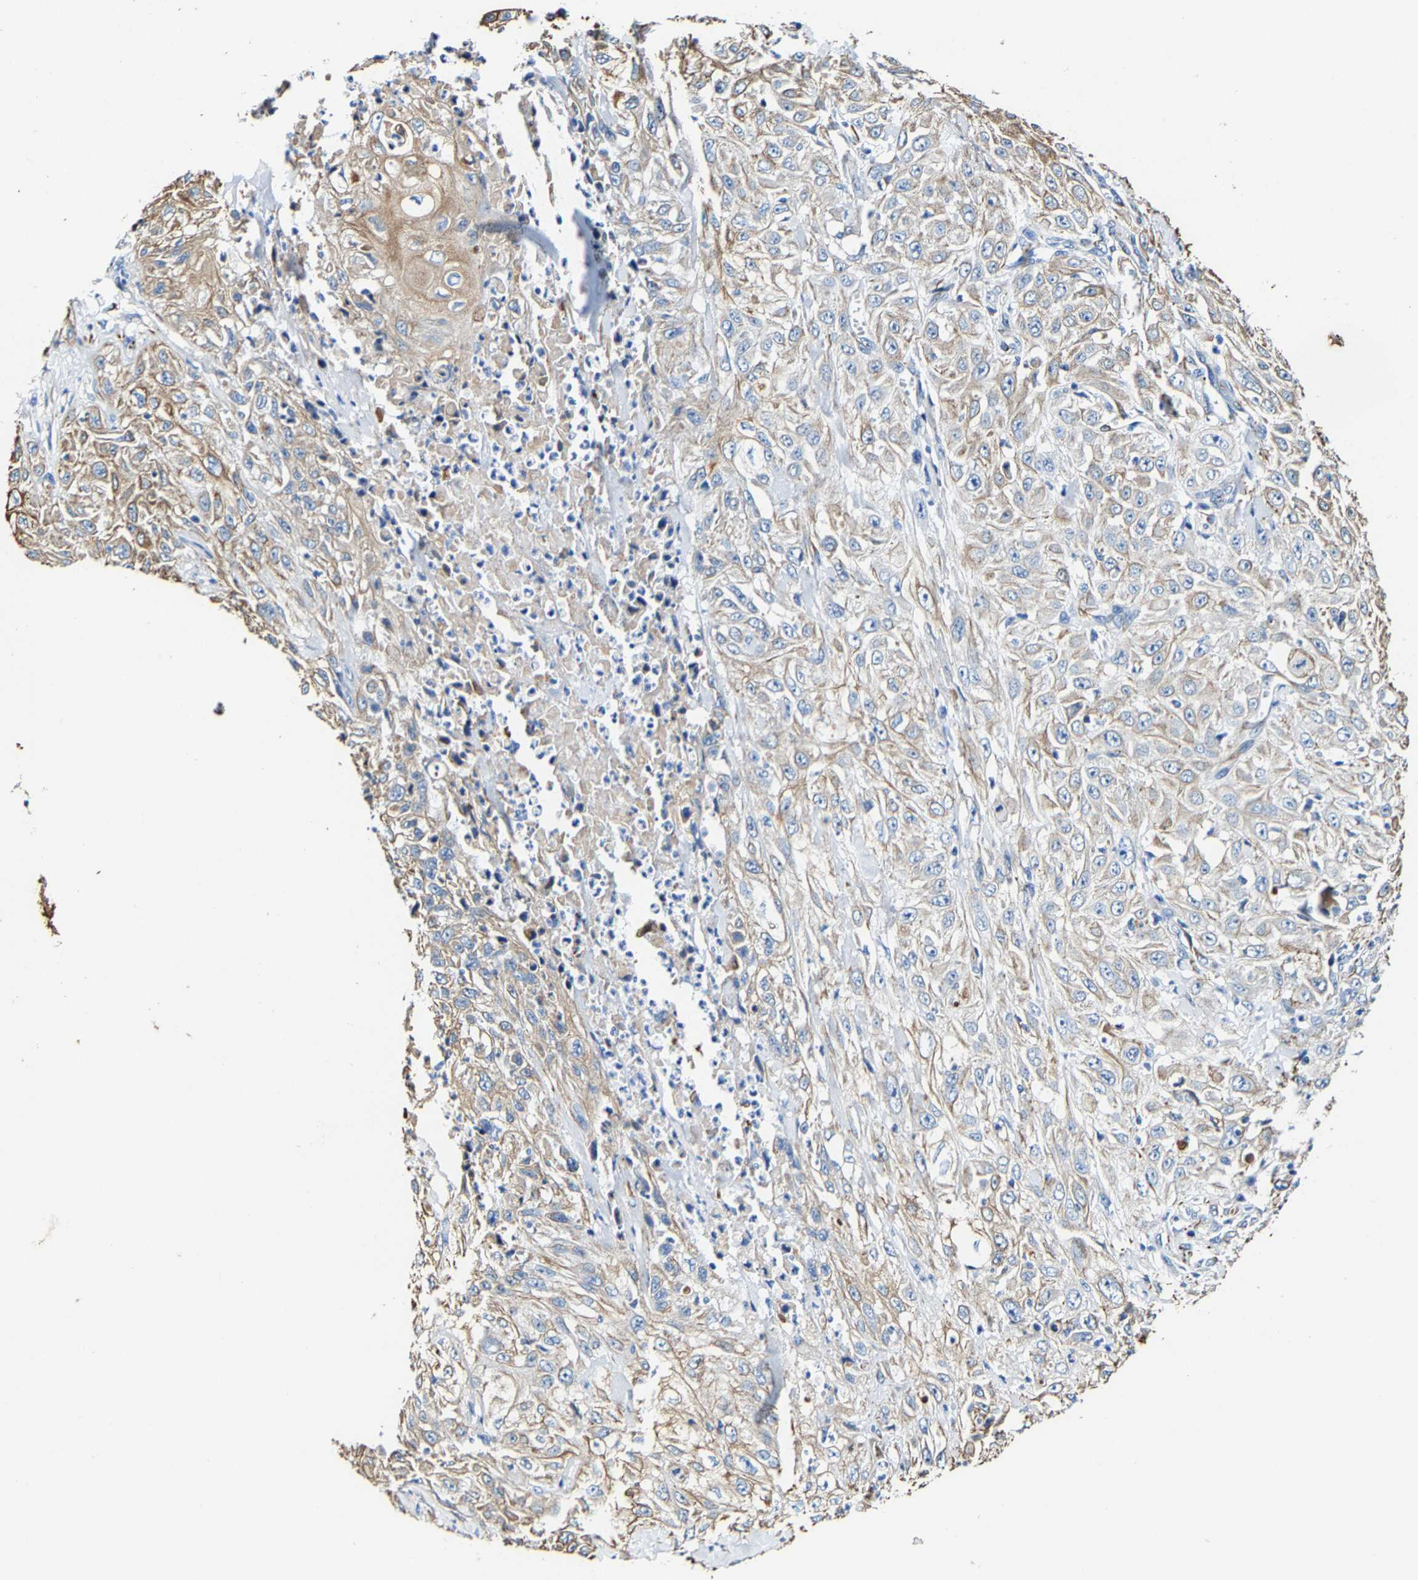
{"staining": {"intensity": "weak", "quantity": ">75%", "location": "cytoplasmic/membranous"}, "tissue": "skin cancer", "cell_type": "Tumor cells", "image_type": "cancer", "snomed": [{"axis": "morphology", "description": "Squamous cell carcinoma, NOS"}, {"axis": "morphology", "description": "Squamous cell carcinoma, metastatic, NOS"}, {"axis": "topography", "description": "Skin"}, {"axis": "topography", "description": "Lymph node"}], "caption": "IHC micrograph of skin squamous cell carcinoma stained for a protein (brown), which shows low levels of weak cytoplasmic/membranous positivity in about >75% of tumor cells.", "gene": "MMEL1", "patient": {"sex": "male", "age": 75}}